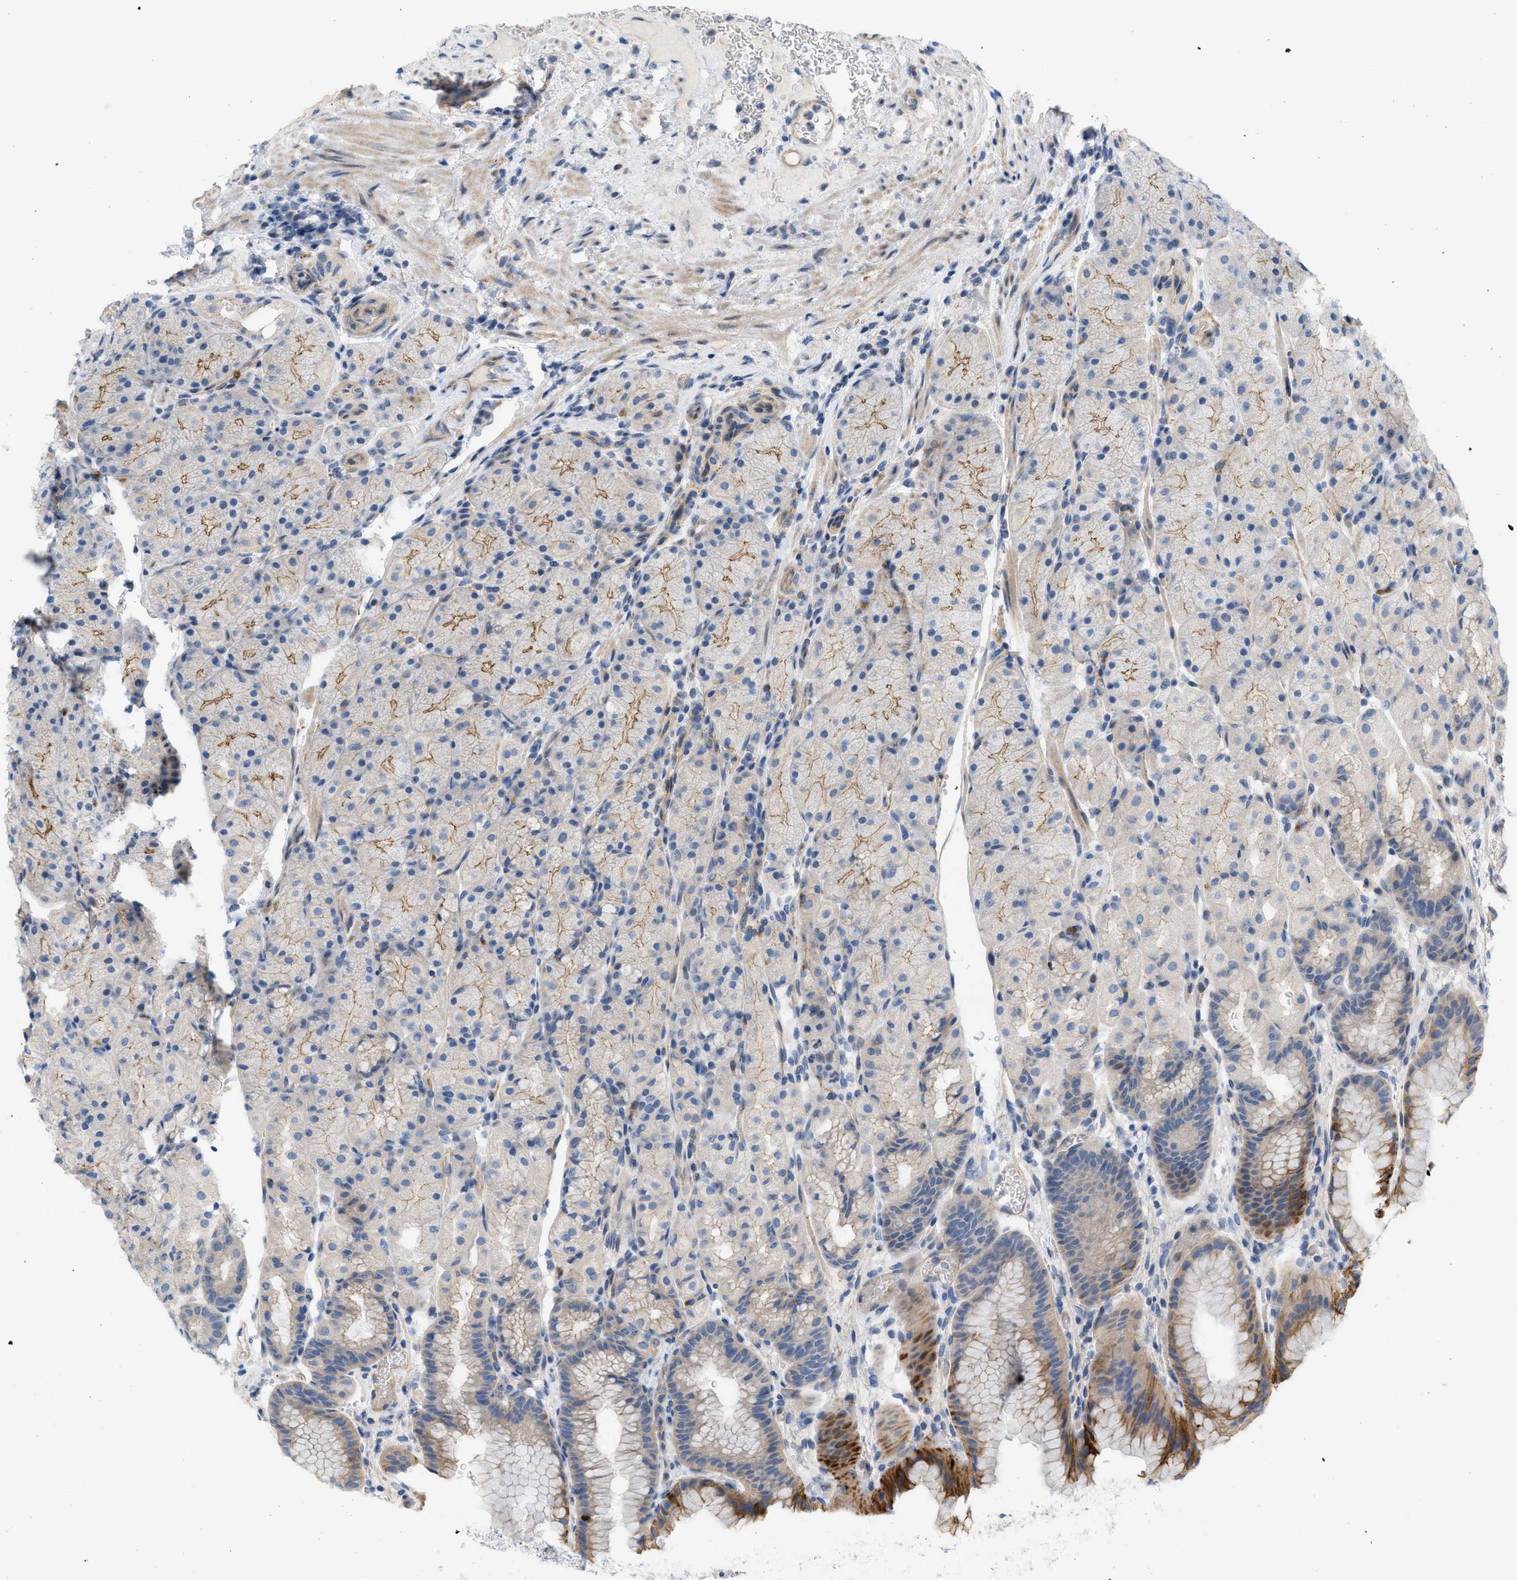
{"staining": {"intensity": "moderate", "quantity": "<25%", "location": "cytoplasmic/membranous"}, "tissue": "stomach", "cell_type": "Glandular cells", "image_type": "normal", "snomed": [{"axis": "morphology", "description": "Normal tissue, NOS"}, {"axis": "morphology", "description": "Carcinoid, malignant, NOS"}, {"axis": "topography", "description": "Stomach, upper"}], "caption": "Protein expression analysis of normal human stomach reveals moderate cytoplasmic/membranous positivity in about <25% of glandular cells. The protein of interest is shown in brown color, while the nuclei are stained blue.", "gene": "NDEL1", "patient": {"sex": "male", "age": 39}}